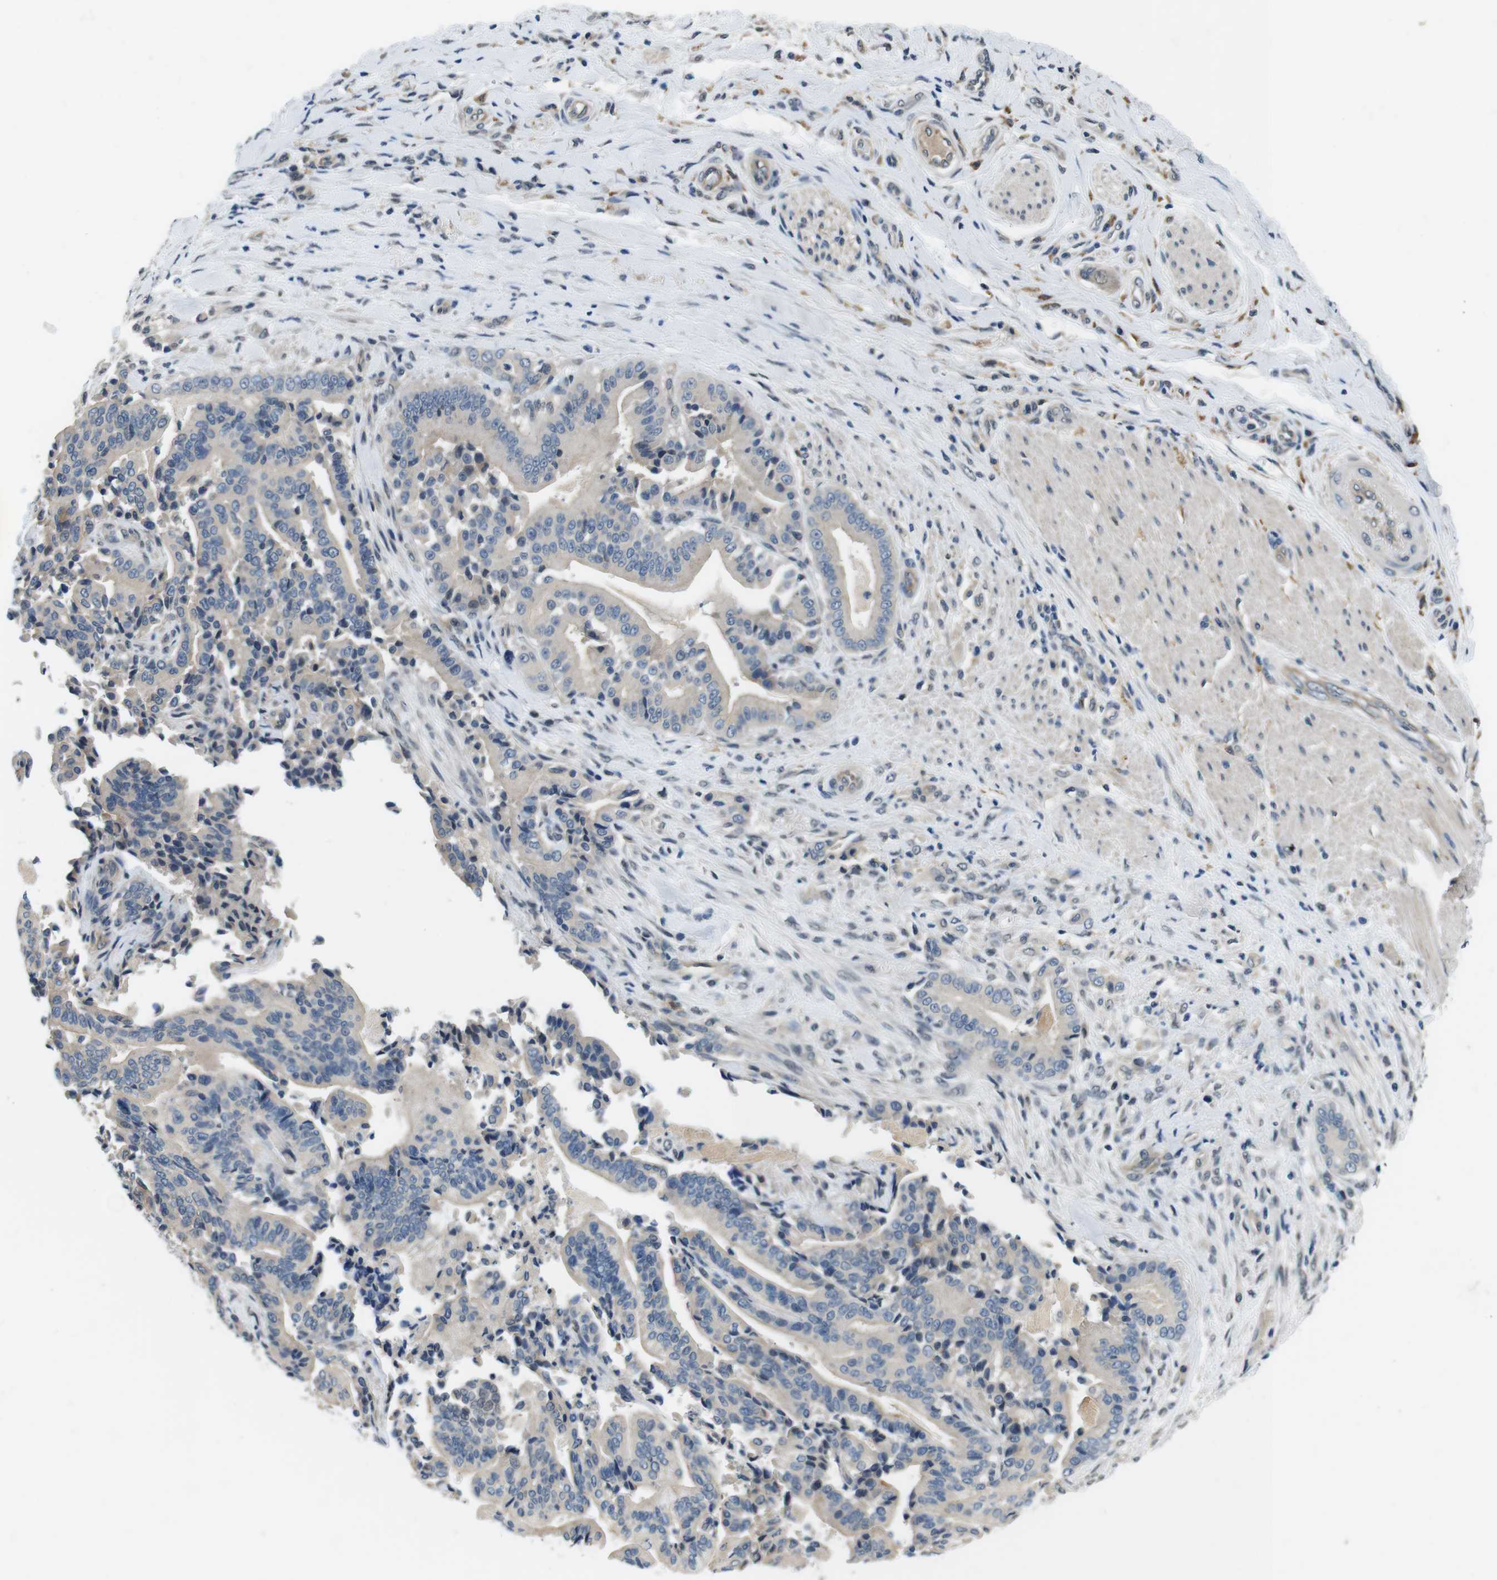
{"staining": {"intensity": "negative", "quantity": "none", "location": "none"}, "tissue": "pancreatic cancer", "cell_type": "Tumor cells", "image_type": "cancer", "snomed": [{"axis": "morphology", "description": "Normal tissue, NOS"}, {"axis": "morphology", "description": "Adenocarcinoma, NOS"}, {"axis": "topography", "description": "Pancreas"}], "caption": "The photomicrograph demonstrates no staining of tumor cells in pancreatic cancer. The staining was performed using DAB (3,3'-diaminobenzidine) to visualize the protein expression in brown, while the nuclei were stained in blue with hematoxylin (Magnification: 20x).", "gene": "CD163L1", "patient": {"sex": "male", "age": 63}}